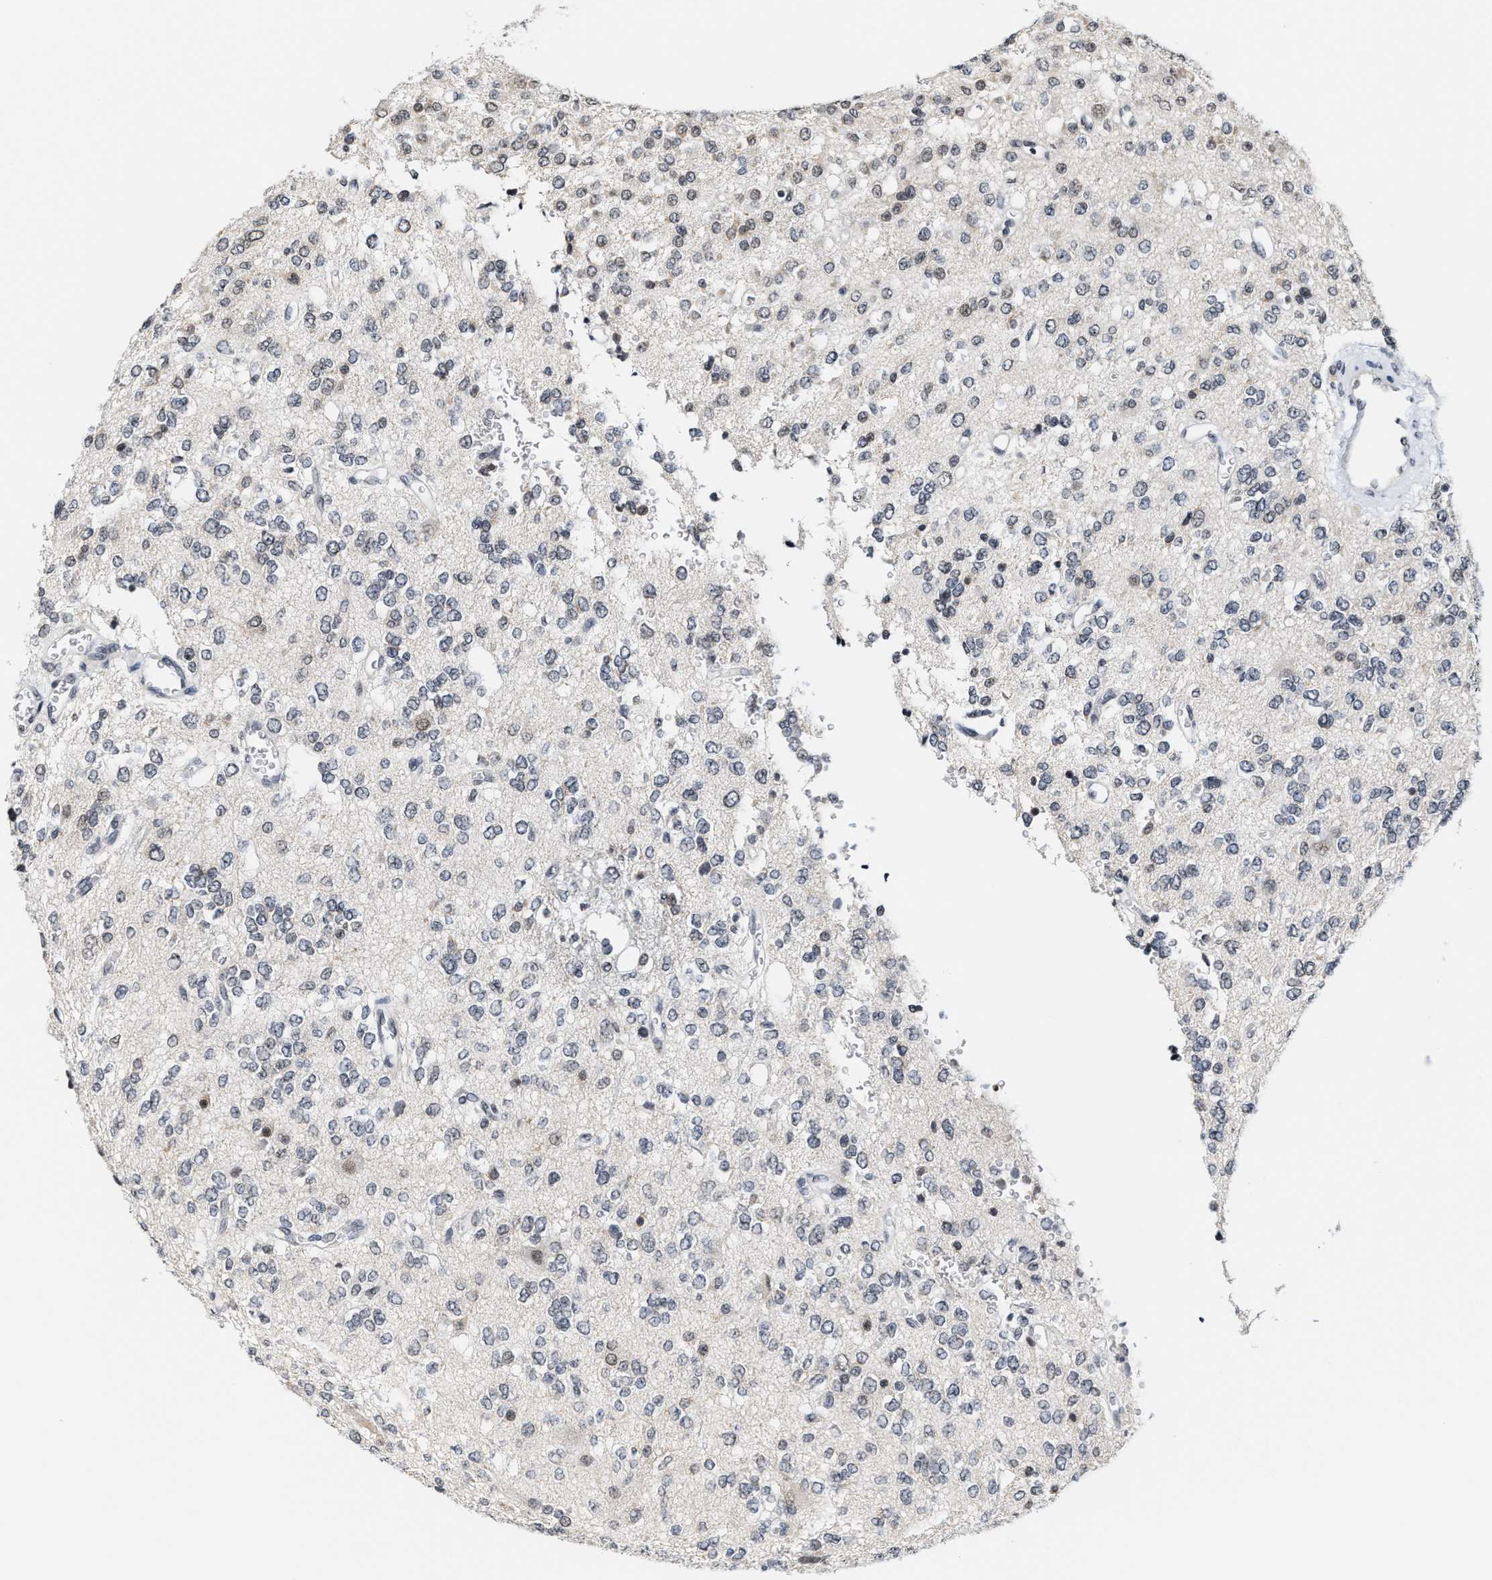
{"staining": {"intensity": "weak", "quantity": "<25%", "location": "nuclear"}, "tissue": "glioma", "cell_type": "Tumor cells", "image_type": "cancer", "snomed": [{"axis": "morphology", "description": "Glioma, malignant, Low grade"}, {"axis": "topography", "description": "Brain"}], "caption": "Tumor cells show no significant protein positivity in glioma. (IHC, brightfield microscopy, high magnification).", "gene": "ANKRD6", "patient": {"sex": "male", "age": 38}}